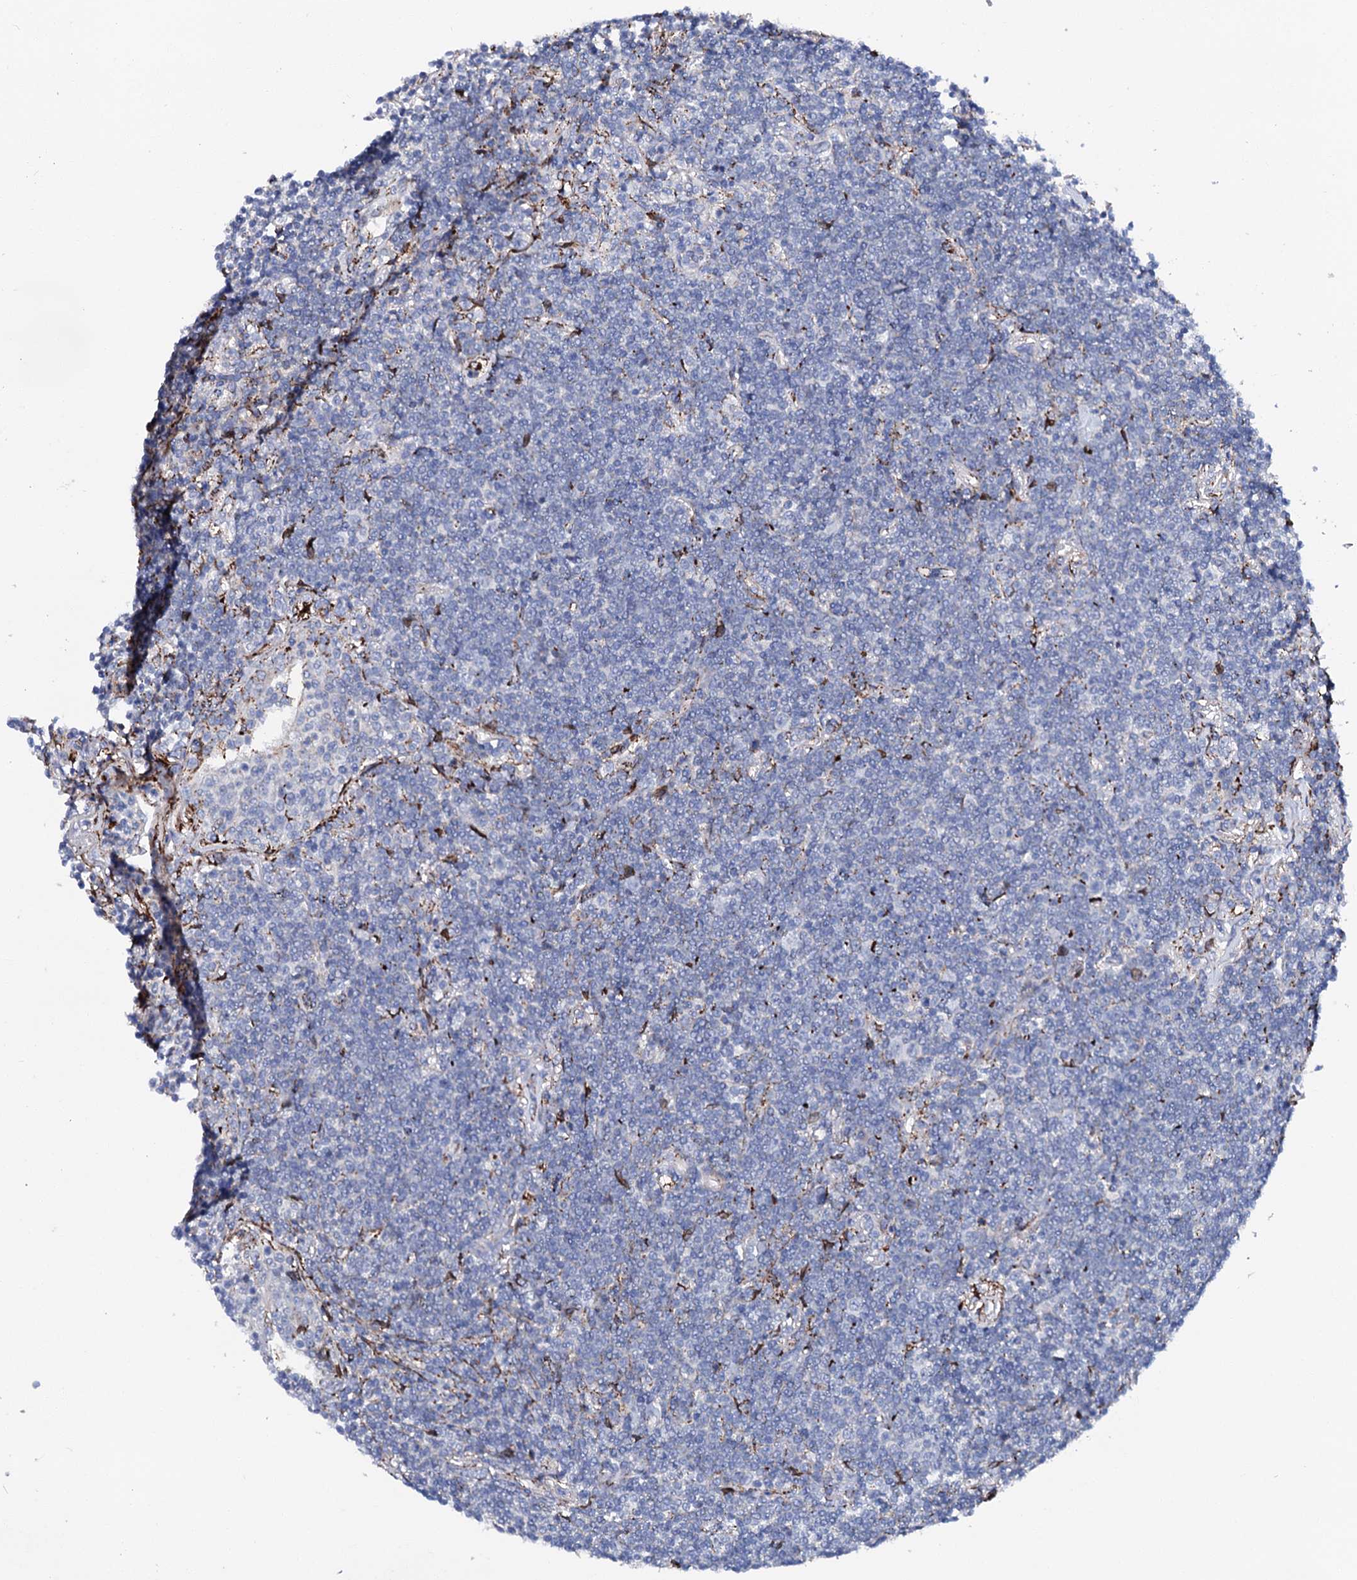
{"staining": {"intensity": "negative", "quantity": "none", "location": "none"}, "tissue": "lymphoma", "cell_type": "Tumor cells", "image_type": "cancer", "snomed": [{"axis": "morphology", "description": "Malignant lymphoma, non-Hodgkin's type, Low grade"}, {"axis": "topography", "description": "Lung"}], "caption": "This is an immunohistochemistry (IHC) micrograph of lymphoma. There is no positivity in tumor cells.", "gene": "MED13L", "patient": {"sex": "female", "age": 71}}